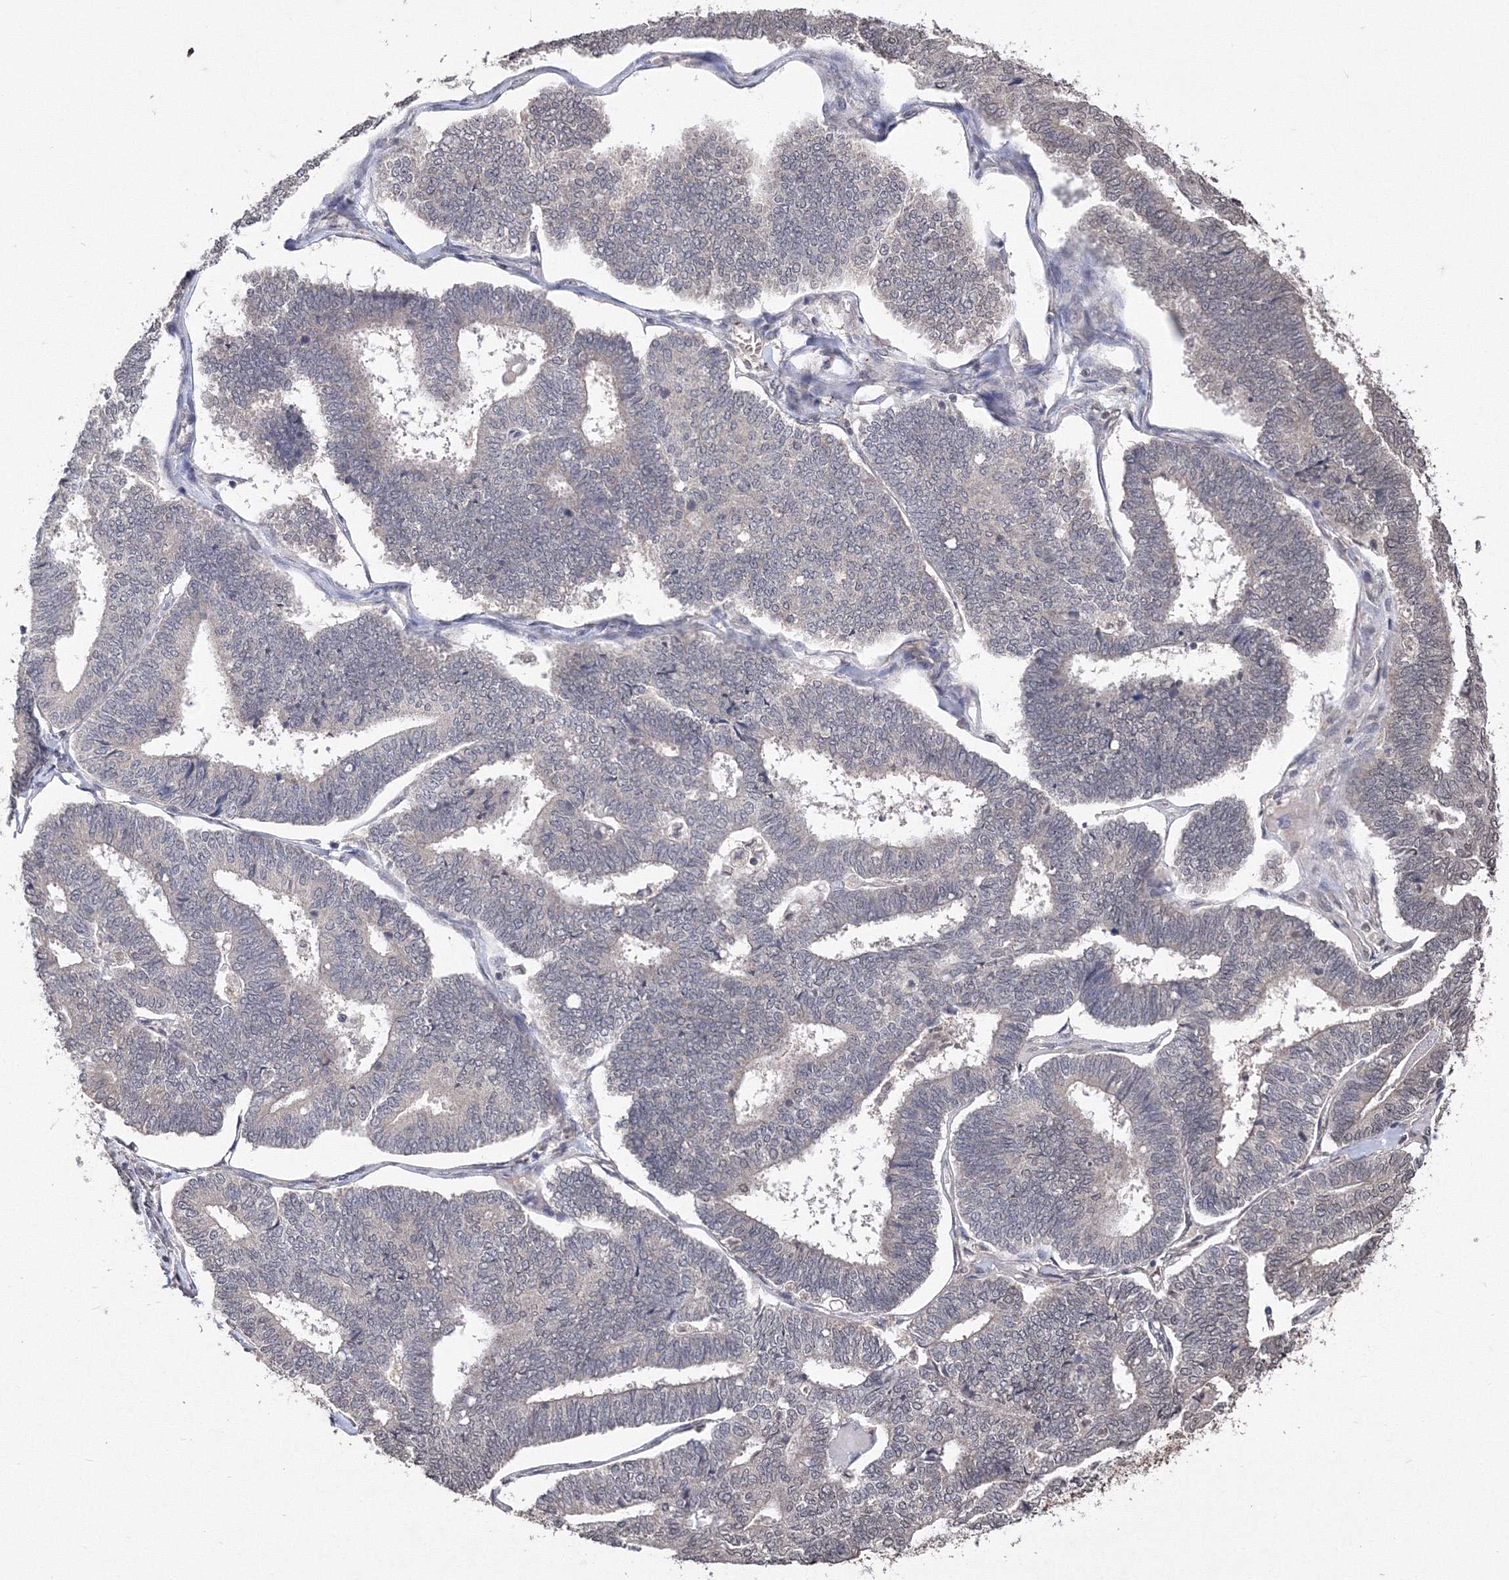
{"staining": {"intensity": "negative", "quantity": "none", "location": "none"}, "tissue": "endometrial cancer", "cell_type": "Tumor cells", "image_type": "cancer", "snomed": [{"axis": "morphology", "description": "Adenocarcinoma, NOS"}, {"axis": "topography", "description": "Endometrium"}], "caption": "This is a micrograph of immunohistochemistry staining of endometrial adenocarcinoma, which shows no positivity in tumor cells.", "gene": "GPN1", "patient": {"sex": "female", "age": 70}}